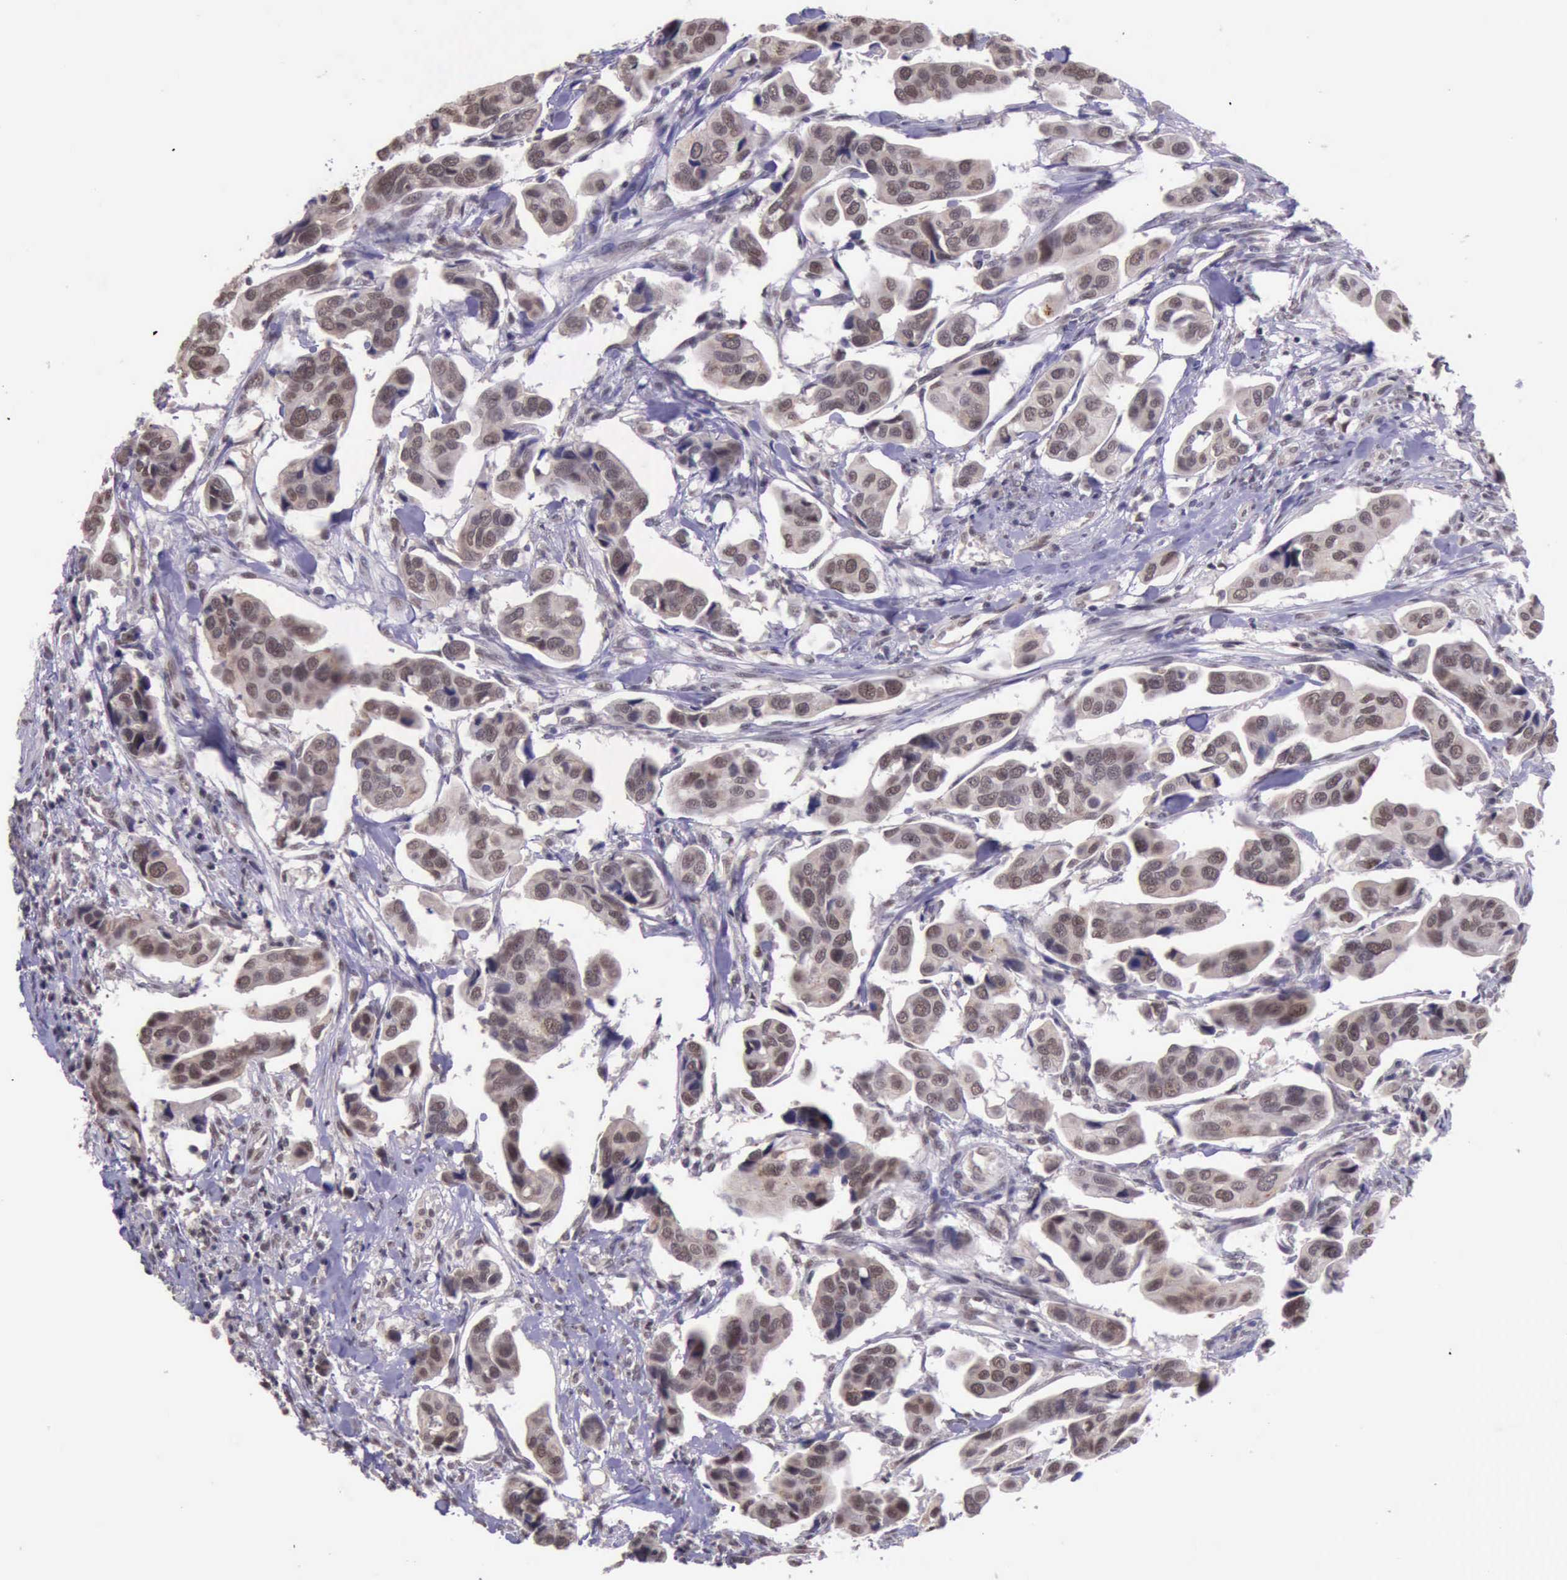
{"staining": {"intensity": "moderate", "quantity": ">75%", "location": "nuclear"}, "tissue": "urothelial cancer", "cell_type": "Tumor cells", "image_type": "cancer", "snomed": [{"axis": "morphology", "description": "Adenocarcinoma, NOS"}, {"axis": "topography", "description": "Urinary bladder"}], "caption": "Protein staining of urothelial cancer tissue exhibits moderate nuclear staining in about >75% of tumor cells.", "gene": "PRPF39", "patient": {"sex": "male", "age": 61}}